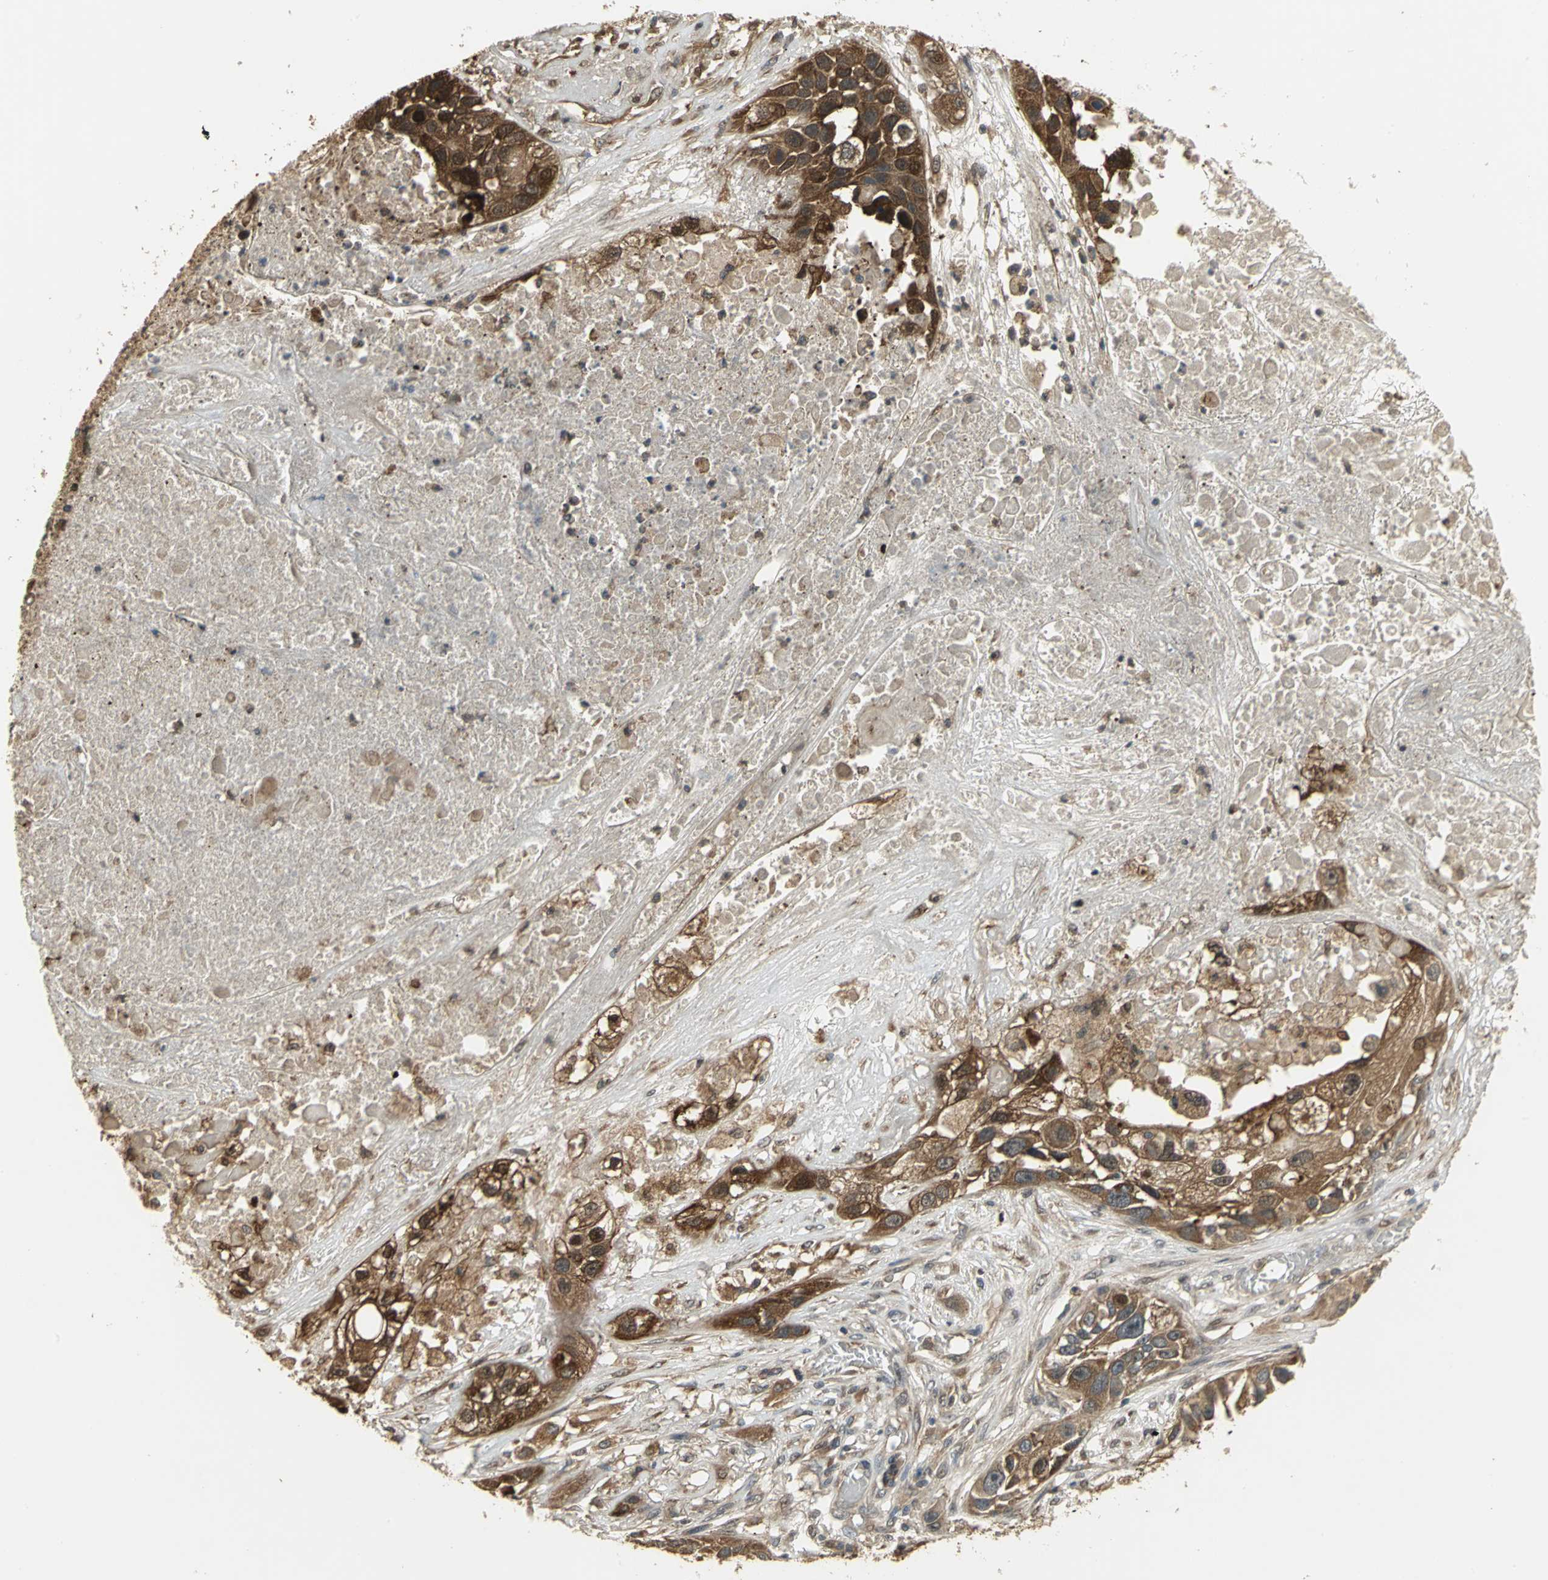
{"staining": {"intensity": "strong", "quantity": ">75%", "location": "cytoplasmic/membranous,nuclear"}, "tissue": "lung cancer", "cell_type": "Tumor cells", "image_type": "cancer", "snomed": [{"axis": "morphology", "description": "Squamous cell carcinoma, NOS"}, {"axis": "topography", "description": "Lung"}], "caption": "IHC photomicrograph of human squamous cell carcinoma (lung) stained for a protein (brown), which exhibits high levels of strong cytoplasmic/membranous and nuclear positivity in approximately >75% of tumor cells.", "gene": "AMT", "patient": {"sex": "male", "age": 71}}